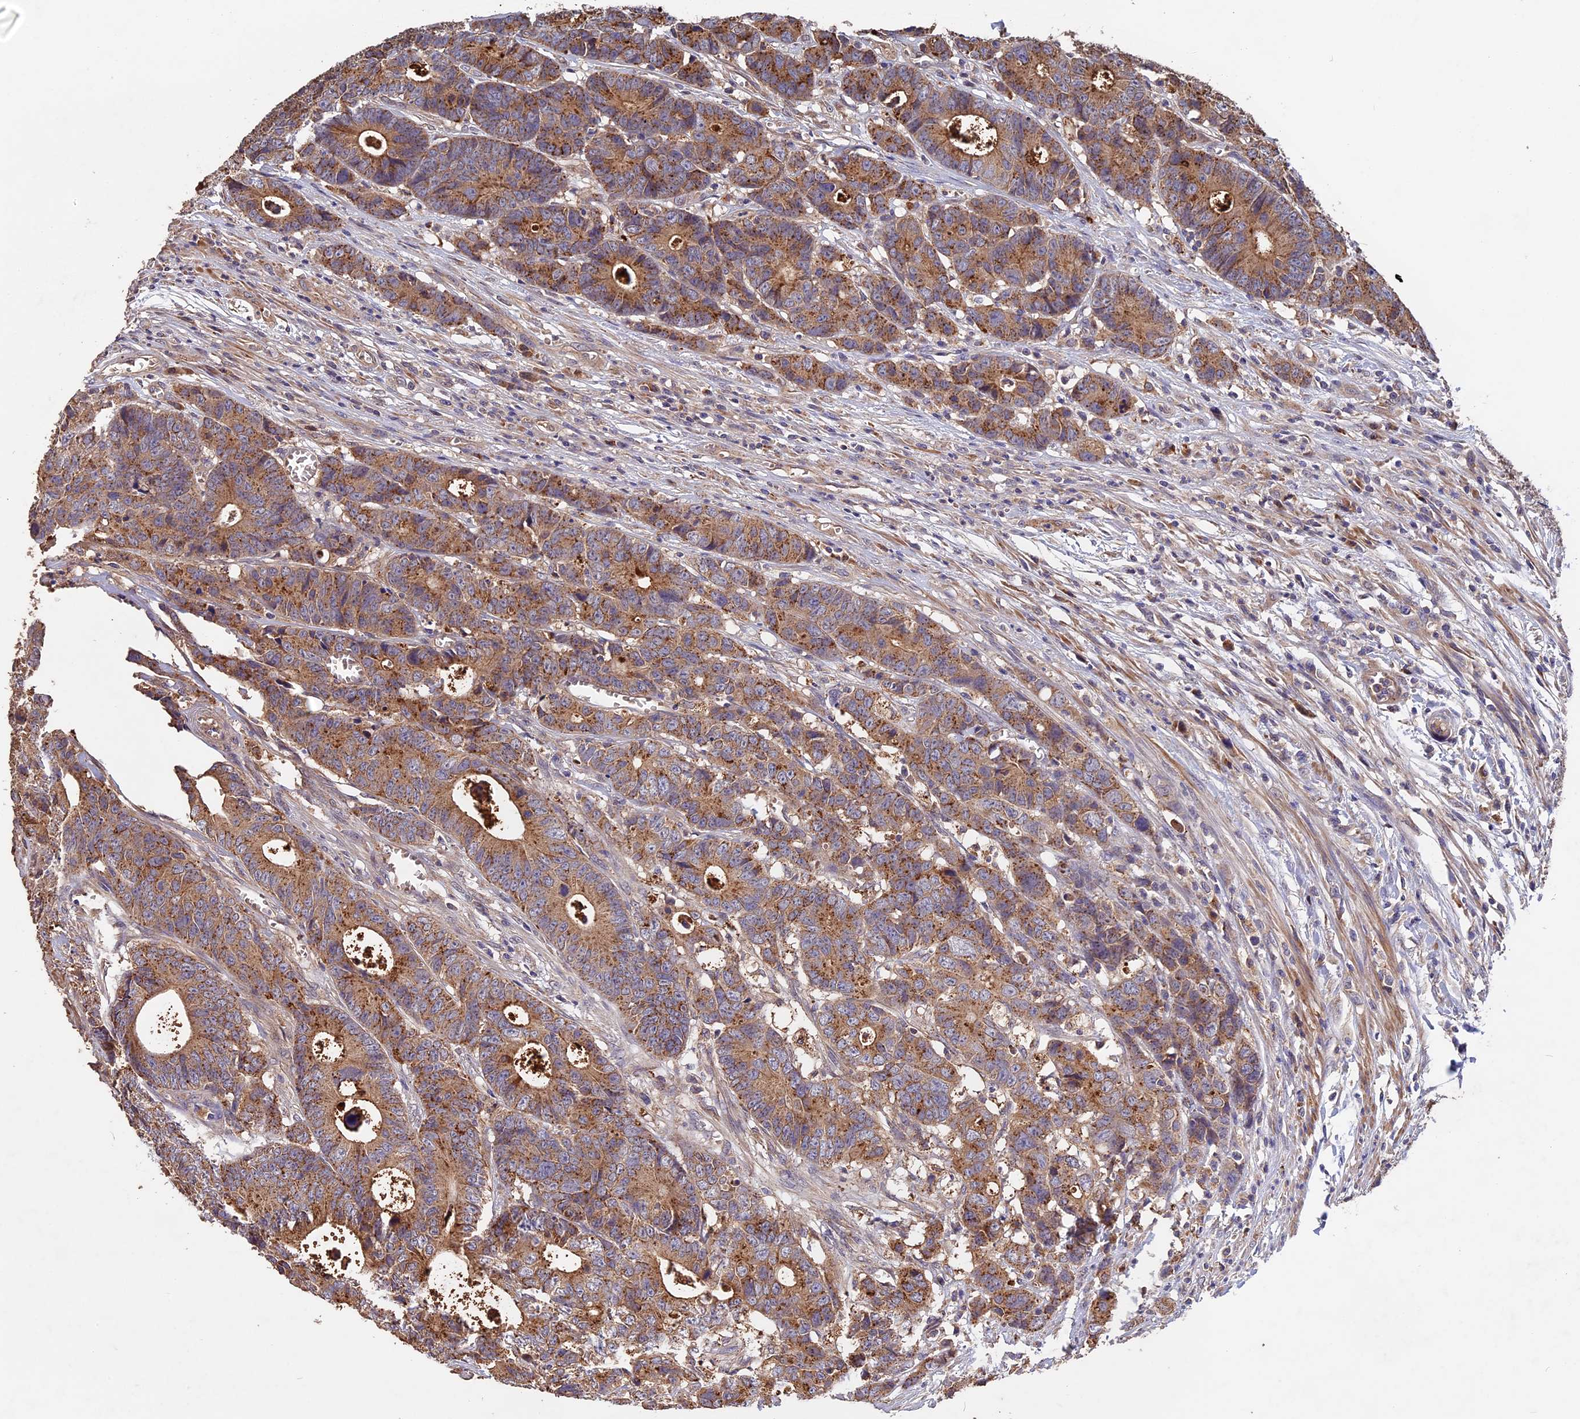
{"staining": {"intensity": "moderate", "quantity": ">75%", "location": "cytoplasmic/membranous"}, "tissue": "colorectal cancer", "cell_type": "Tumor cells", "image_type": "cancer", "snomed": [{"axis": "morphology", "description": "Adenocarcinoma, NOS"}, {"axis": "topography", "description": "Colon"}], "caption": "Protein staining shows moderate cytoplasmic/membranous positivity in approximately >75% of tumor cells in colorectal adenocarcinoma.", "gene": "COPE", "patient": {"sex": "female", "age": 57}}